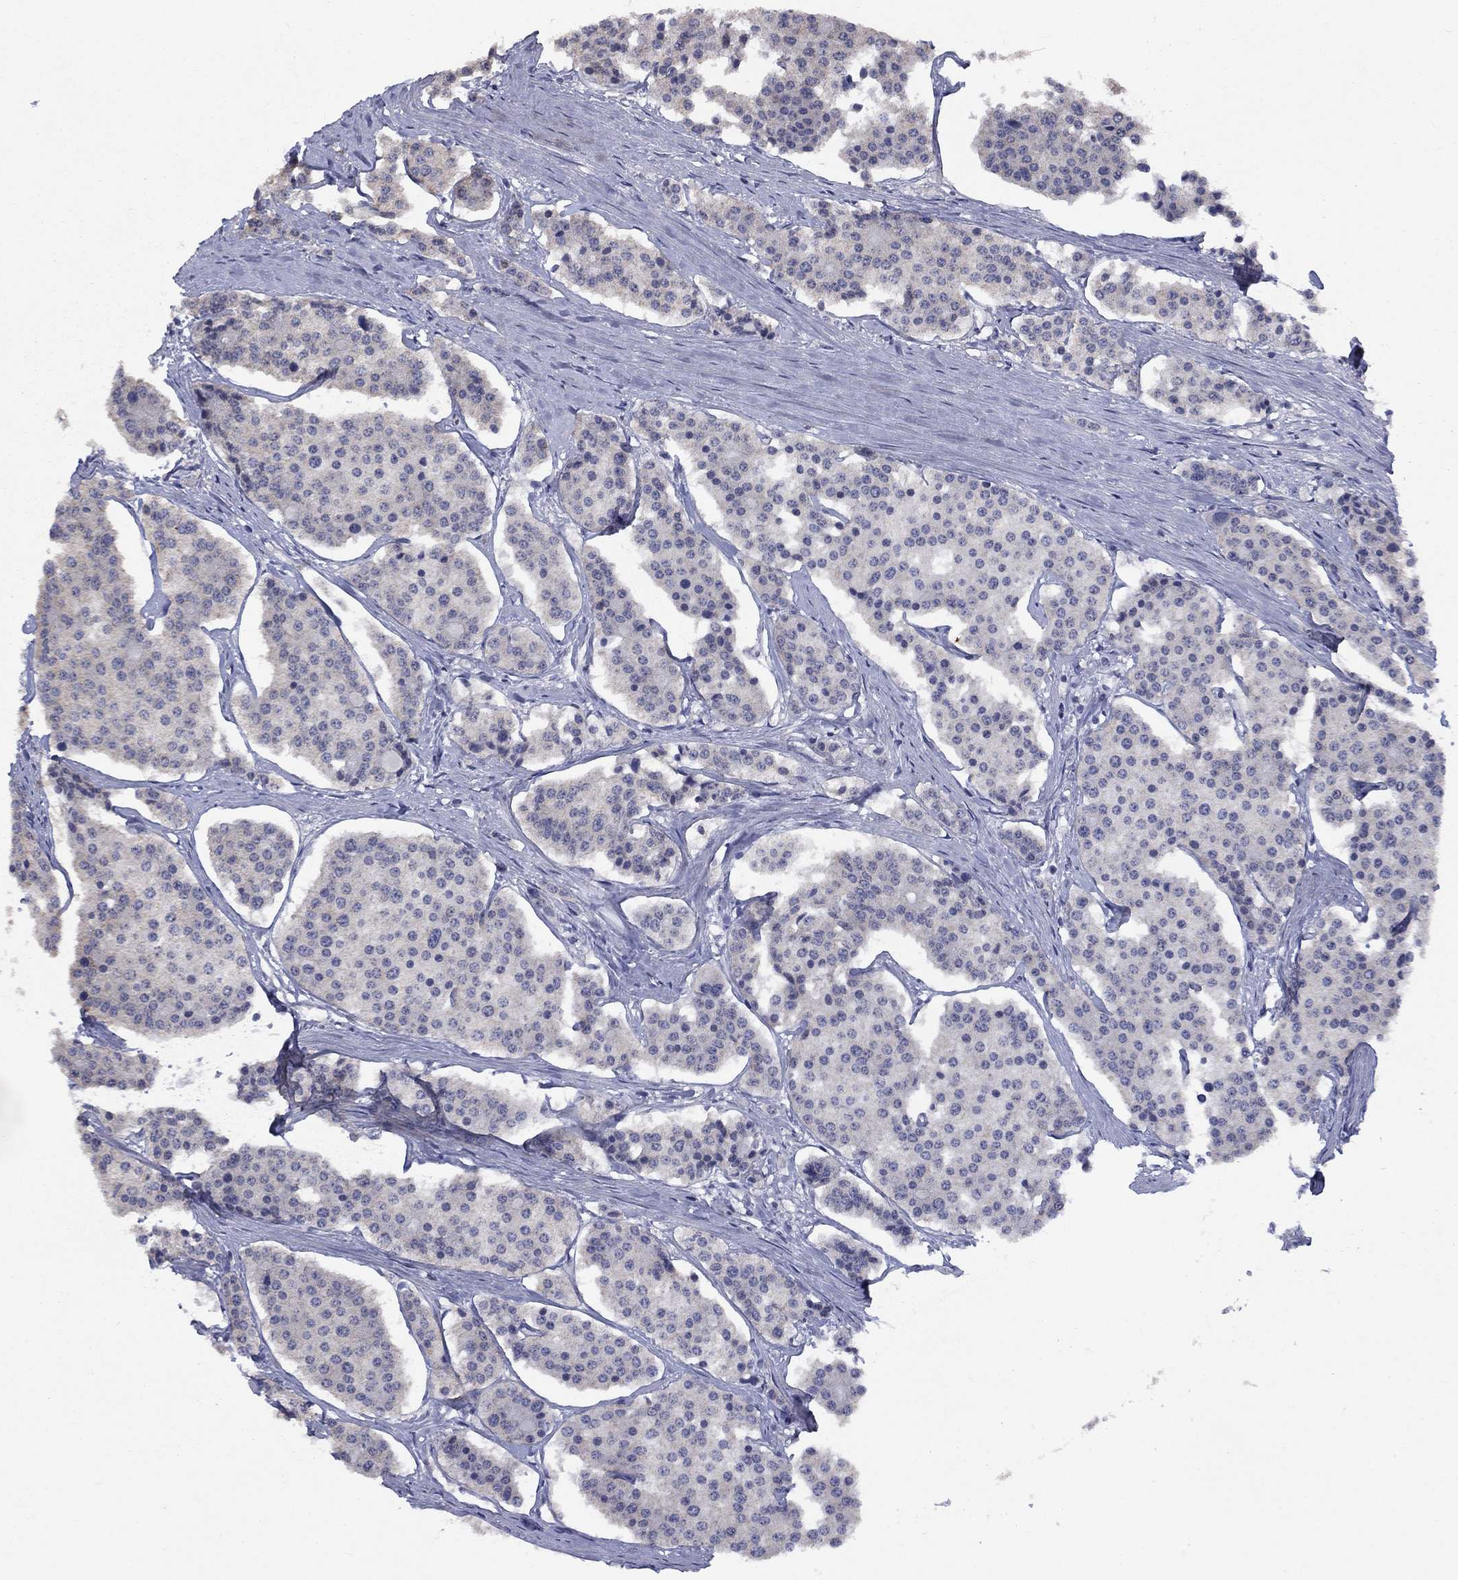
{"staining": {"intensity": "negative", "quantity": "none", "location": "none"}, "tissue": "carcinoid", "cell_type": "Tumor cells", "image_type": "cancer", "snomed": [{"axis": "morphology", "description": "Carcinoid, malignant, NOS"}, {"axis": "topography", "description": "Small intestine"}], "caption": "Immunohistochemistry (IHC) of human carcinoid (malignant) reveals no staining in tumor cells.", "gene": "SPATA33", "patient": {"sex": "female", "age": 65}}